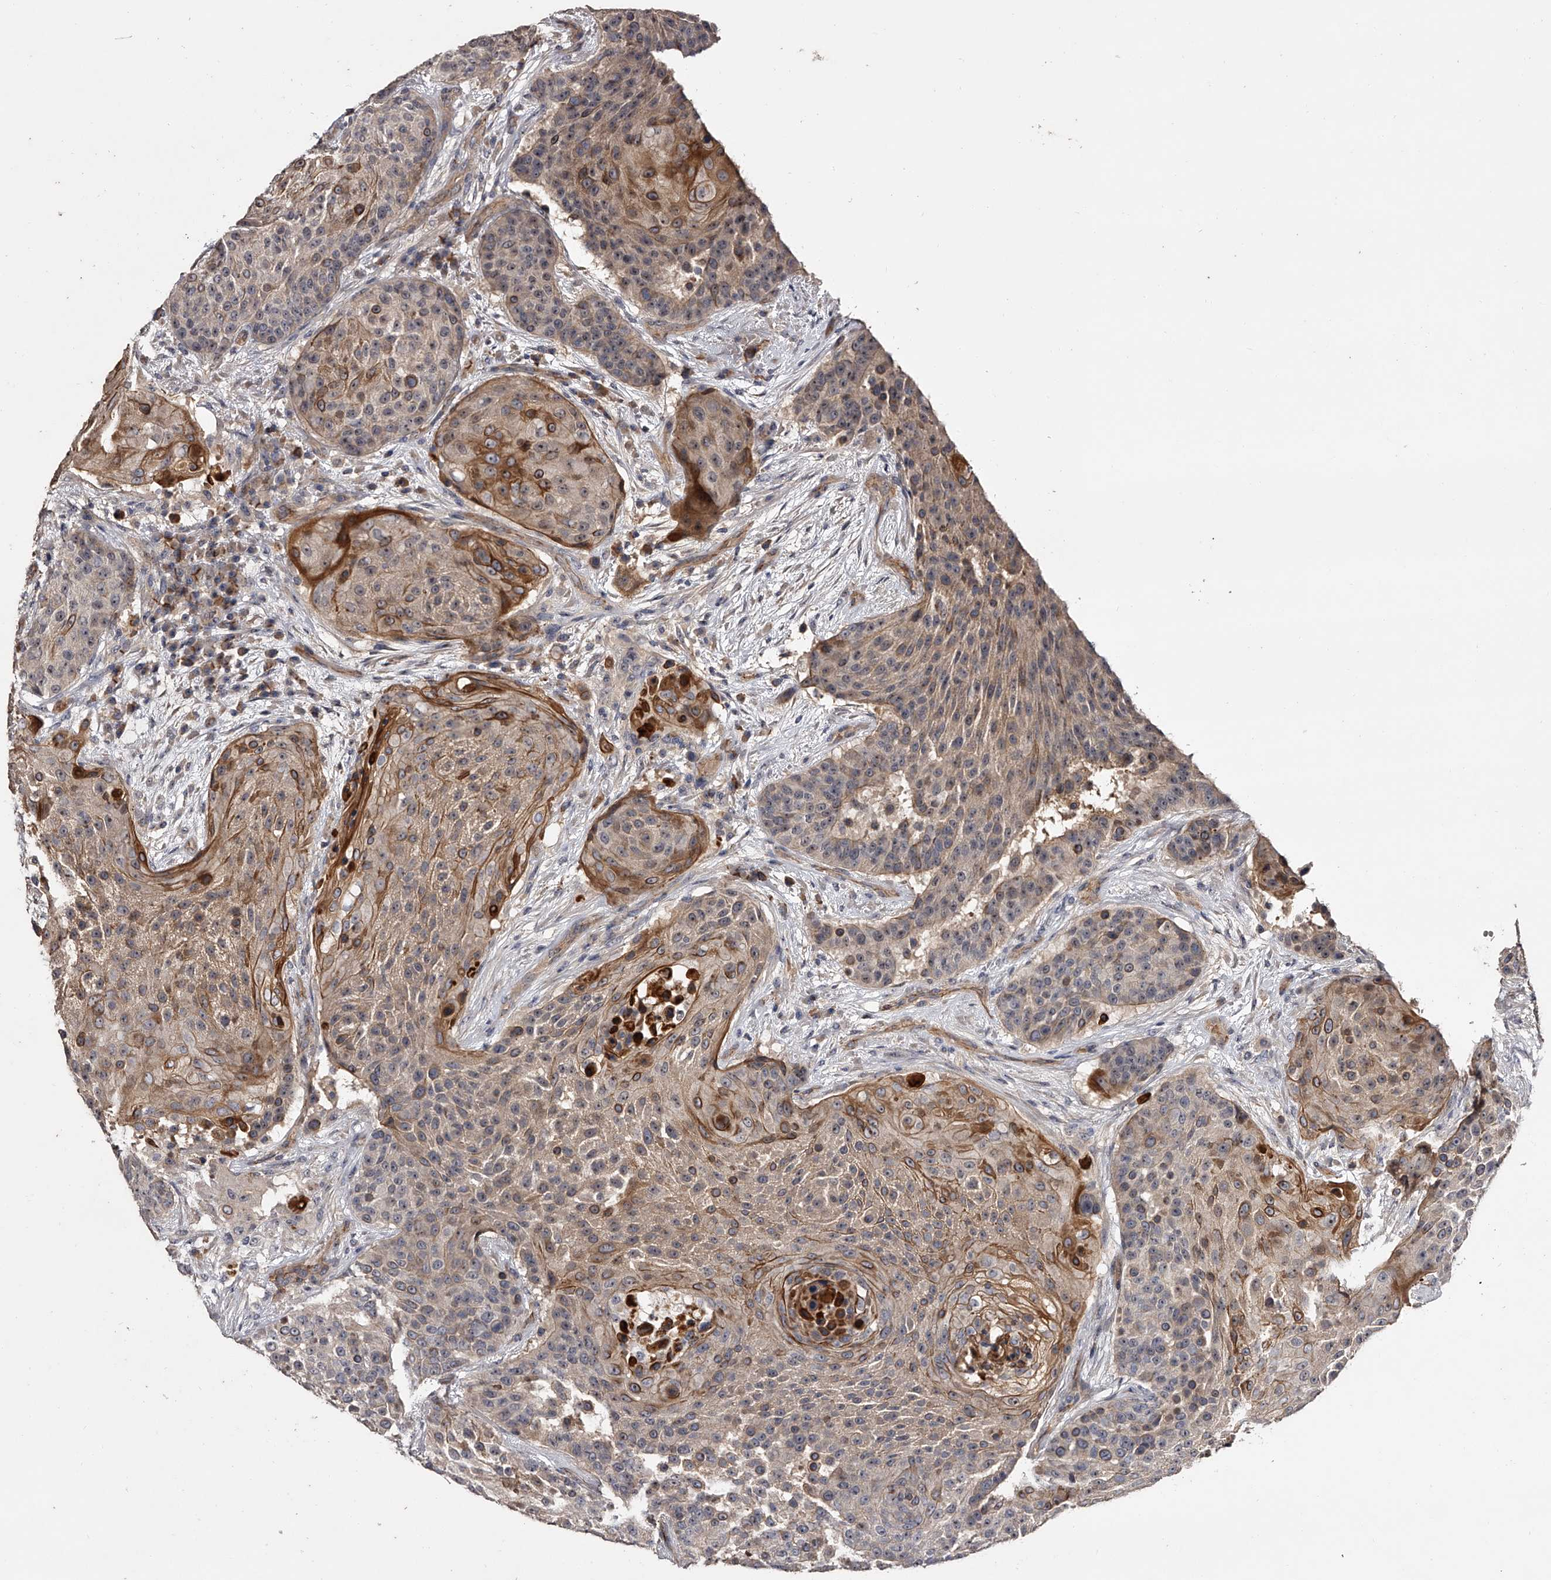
{"staining": {"intensity": "moderate", "quantity": ">75%", "location": "cytoplasmic/membranous"}, "tissue": "urothelial cancer", "cell_type": "Tumor cells", "image_type": "cancer", "snomed": [{"axis": "morphology", "description": "Urothelial carcinoma, High grade"}, {"axis": "topography", "description": "Urinary bladder"}], "caption": "A histopathology image of human urothelial cancer stained for a protein demonstrates moderate cytoplasmic/membranous brown staining in tumor cells.", "gene": "MDN1", "patient": {"sex": "female", "age": 63}}